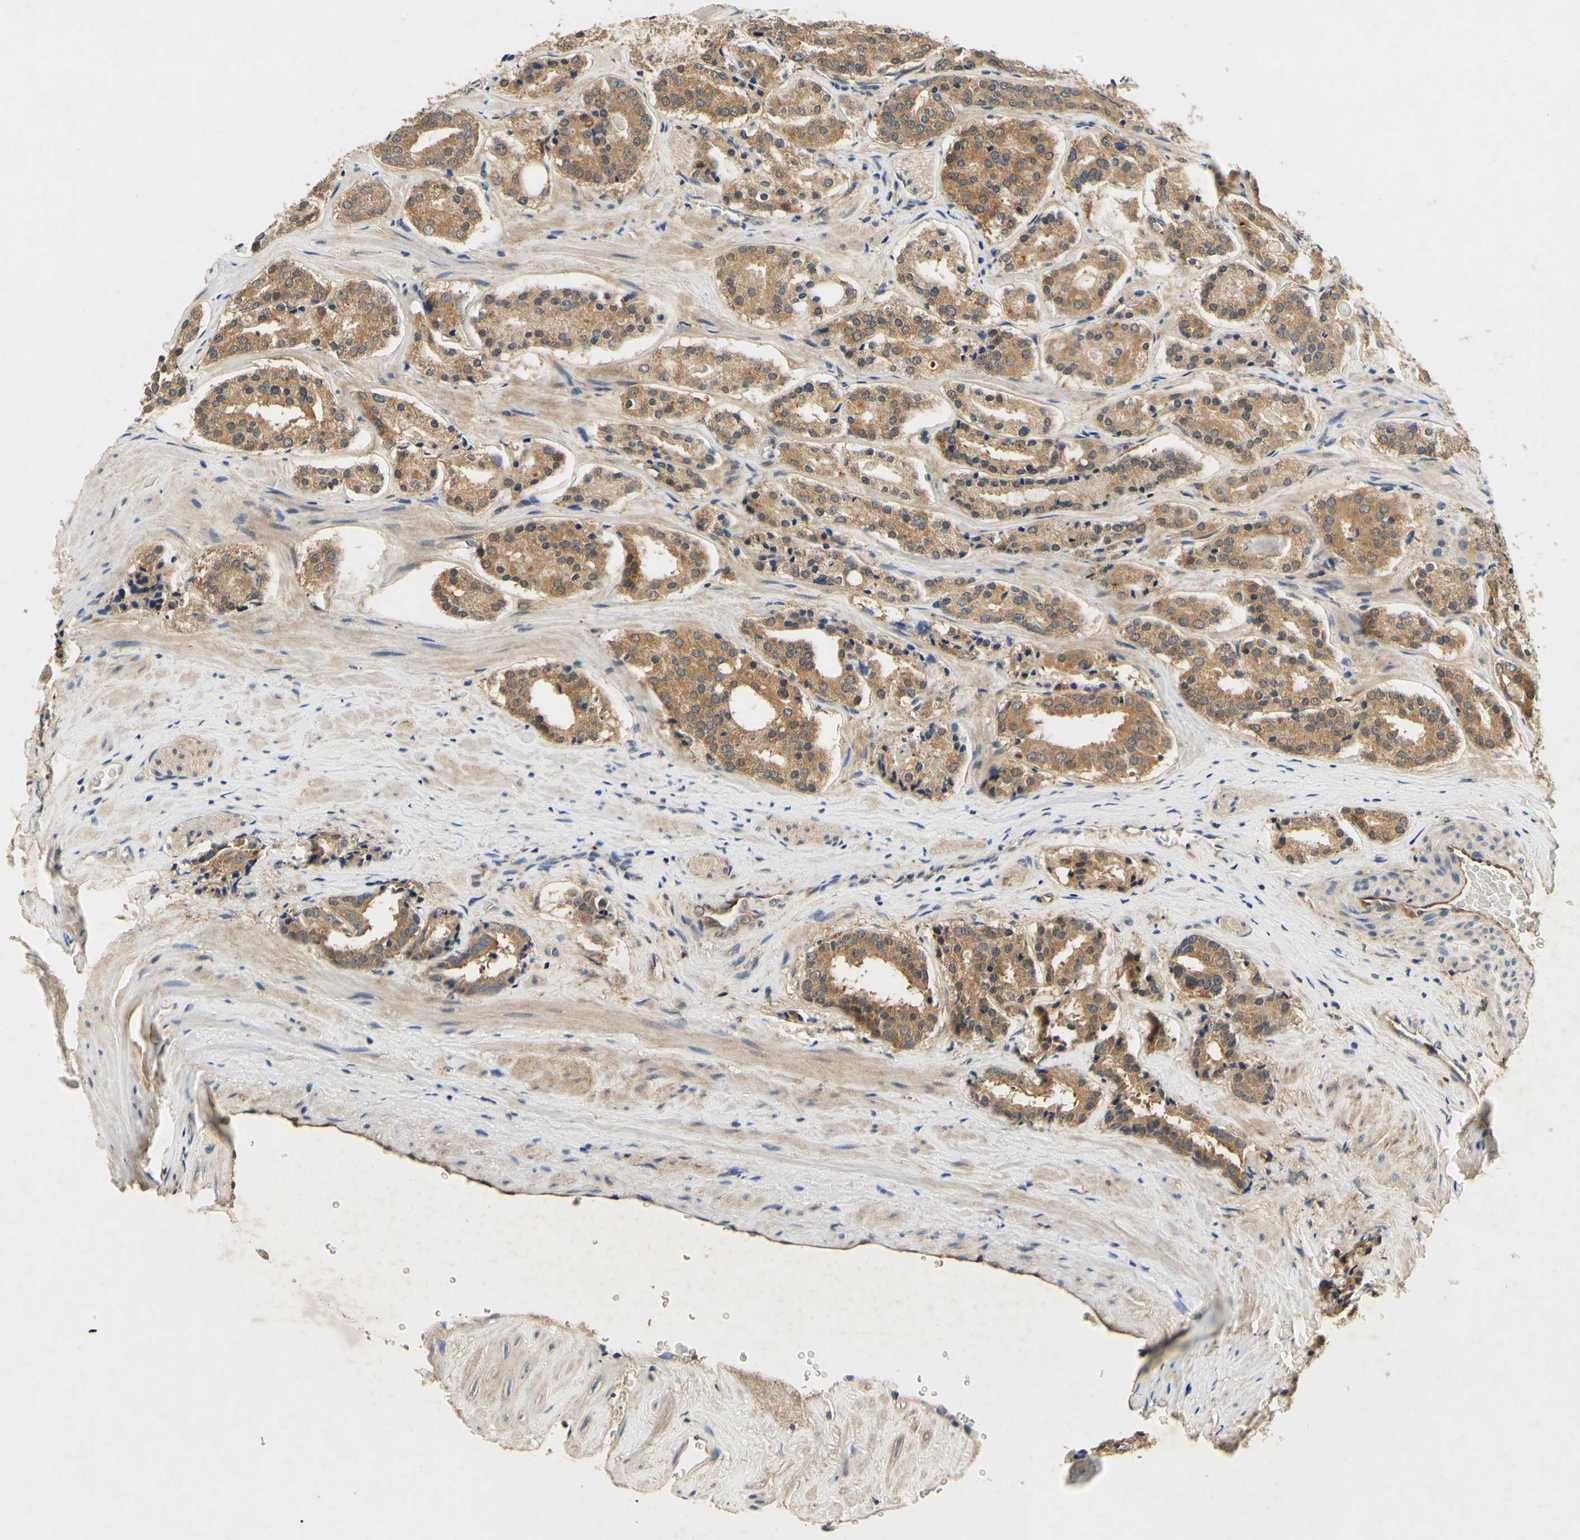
{"staining": {"intensity": "moderate", "quantity": ">75%", "location": "cytoplasmic/membranous"}, "tissue": "prostate cancer", "cell_type": "Tumor cells", "image_type": "cancer", "snomed": [{"axis": "morphology", "description": "Adenocarcinoma, High grade"}, {"axis": "topography", "description": "Prostate"}], "caption": "Human prostate cancer stained with a protein marker reveals moderate staining in tumor cells.", "gene": "PLA2G4A", "patient": {"sex": "male", "age": 60}}